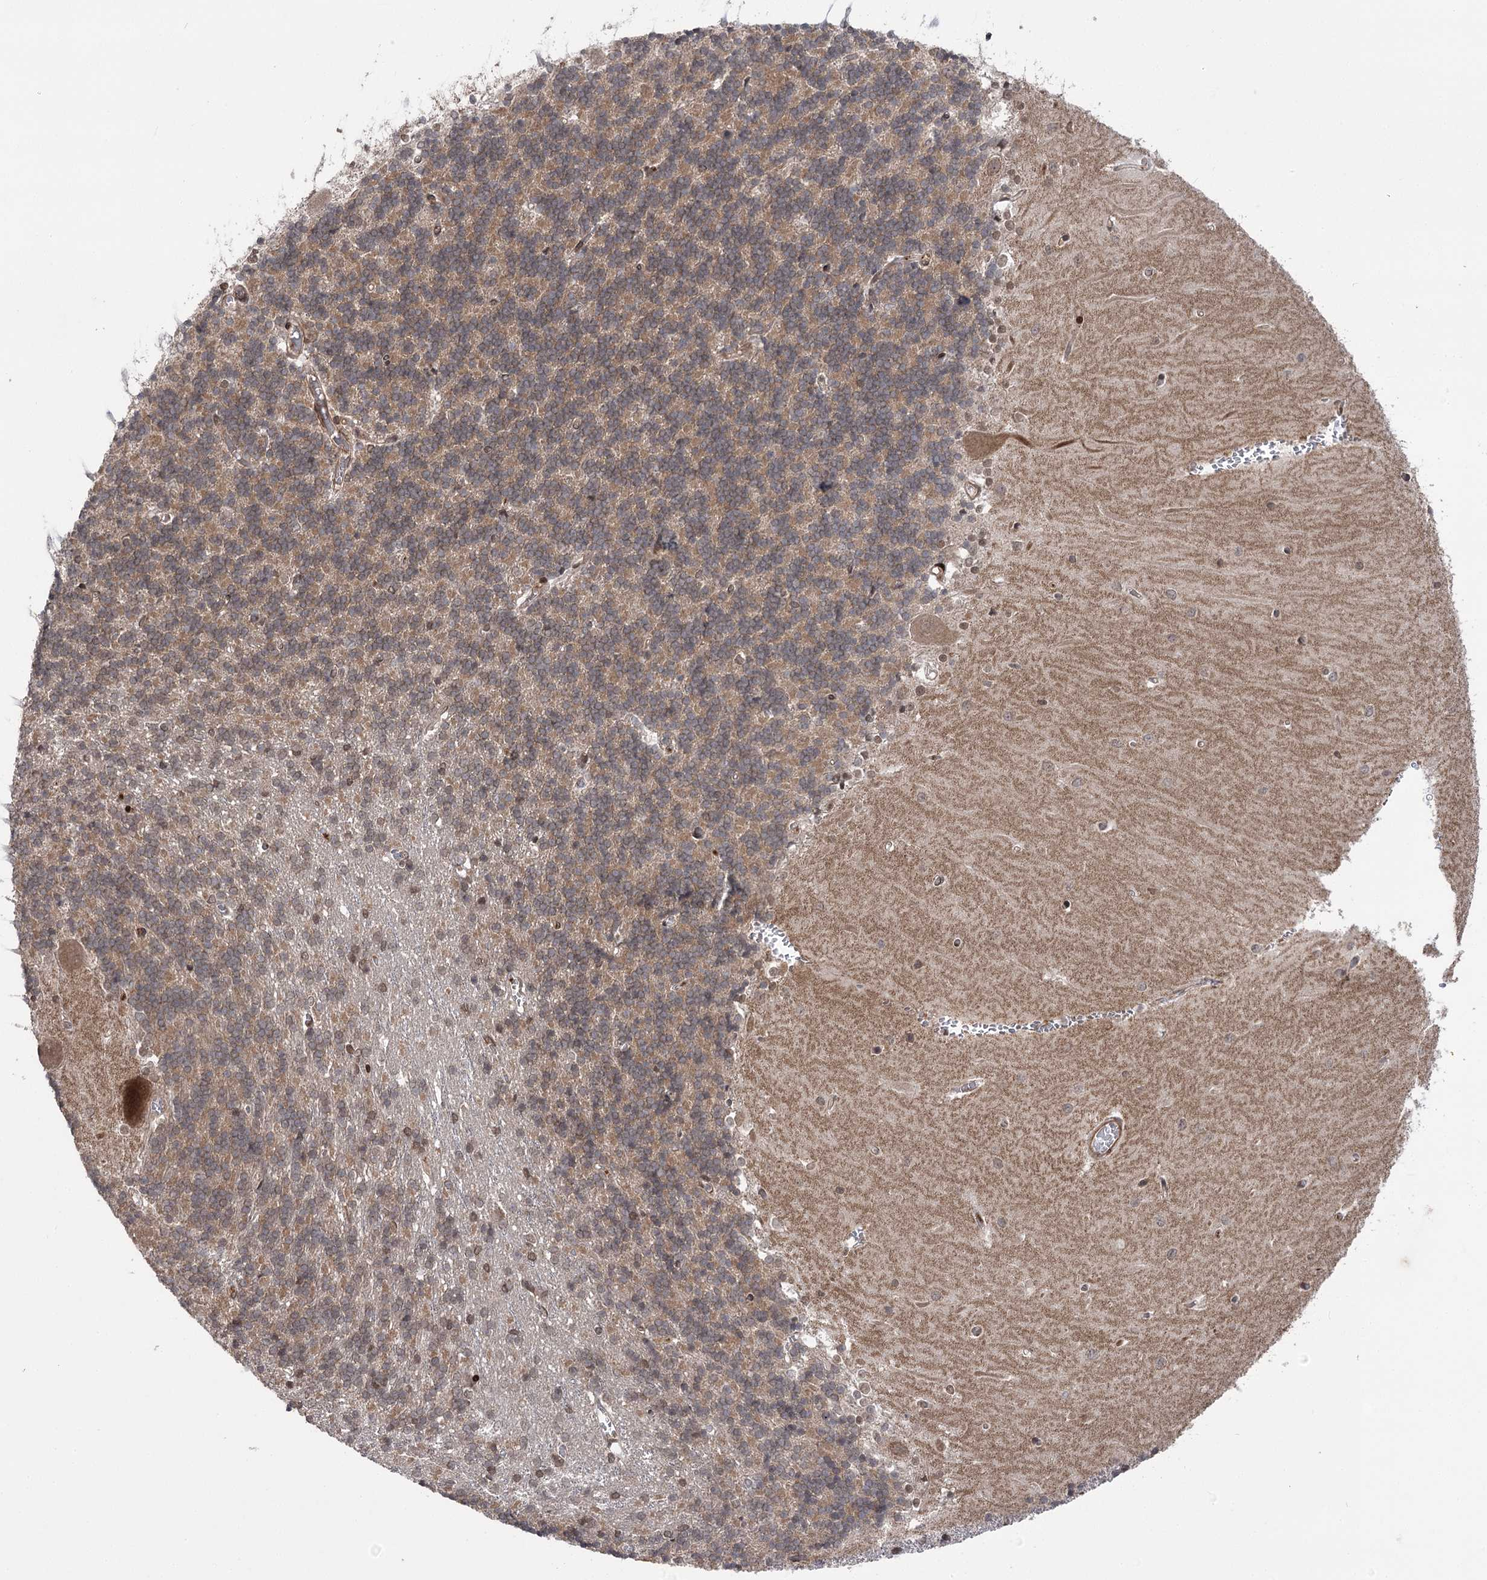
{"staining": {"intensity": "moderate", "quantity": "25%-75%", "location": "cytoplasmic/membranous"}, "tissue": "cerebellum", "cell_type": "Cells in granular layer", "image_type": "normal", "snomed": [{"axis": "morphology", "description": "Normal tissue, NOS"}, {"axis": "topography", "description": "Cerebellum"}], "caption": "Cerebellum stained with immunohistochemistry (IHC) displays moderate cytoplasmic/membranous staining in about 25%-75% of cells in granular layer.", "gene": "TENM2", "patient": {"sex": "male", "age": 37}}